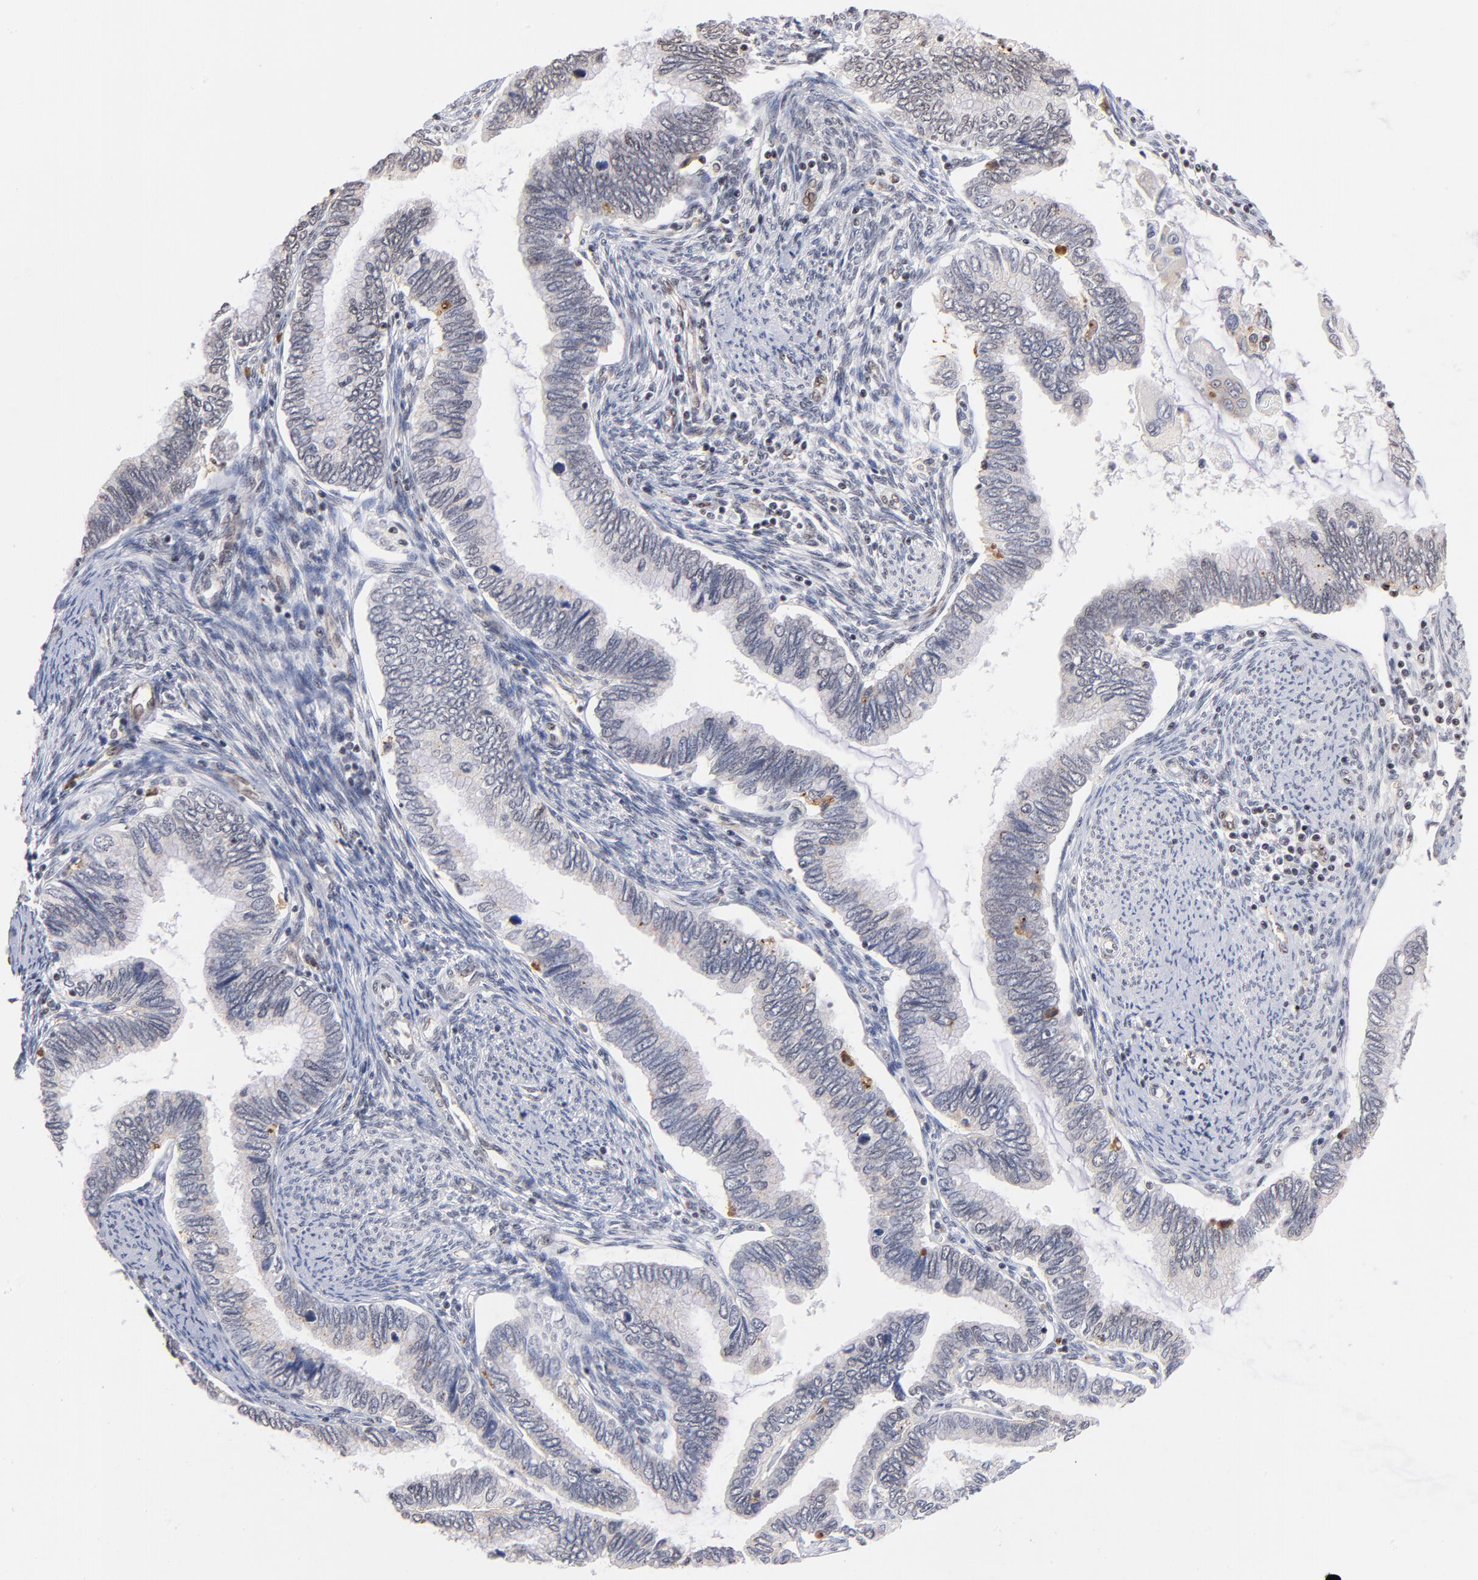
{"staining": {"intensity": "negative", "quantity": "none", "location": "none"}, "tissue": "cervical cancer", "cell_type": "Tumor cells", "image_type": "cancer", "snomed": [{"axis": "morphology", "description": "Adenocarcinoma, NOS"}, {"axis": "topography", "description": "Cervix"}], "caption": "Tumor cells are negative for brown protein staining in cervical cancer (adenocarcinoma).", "gene": "GABPA", "patient": {"sex": "female", "age": 49}}